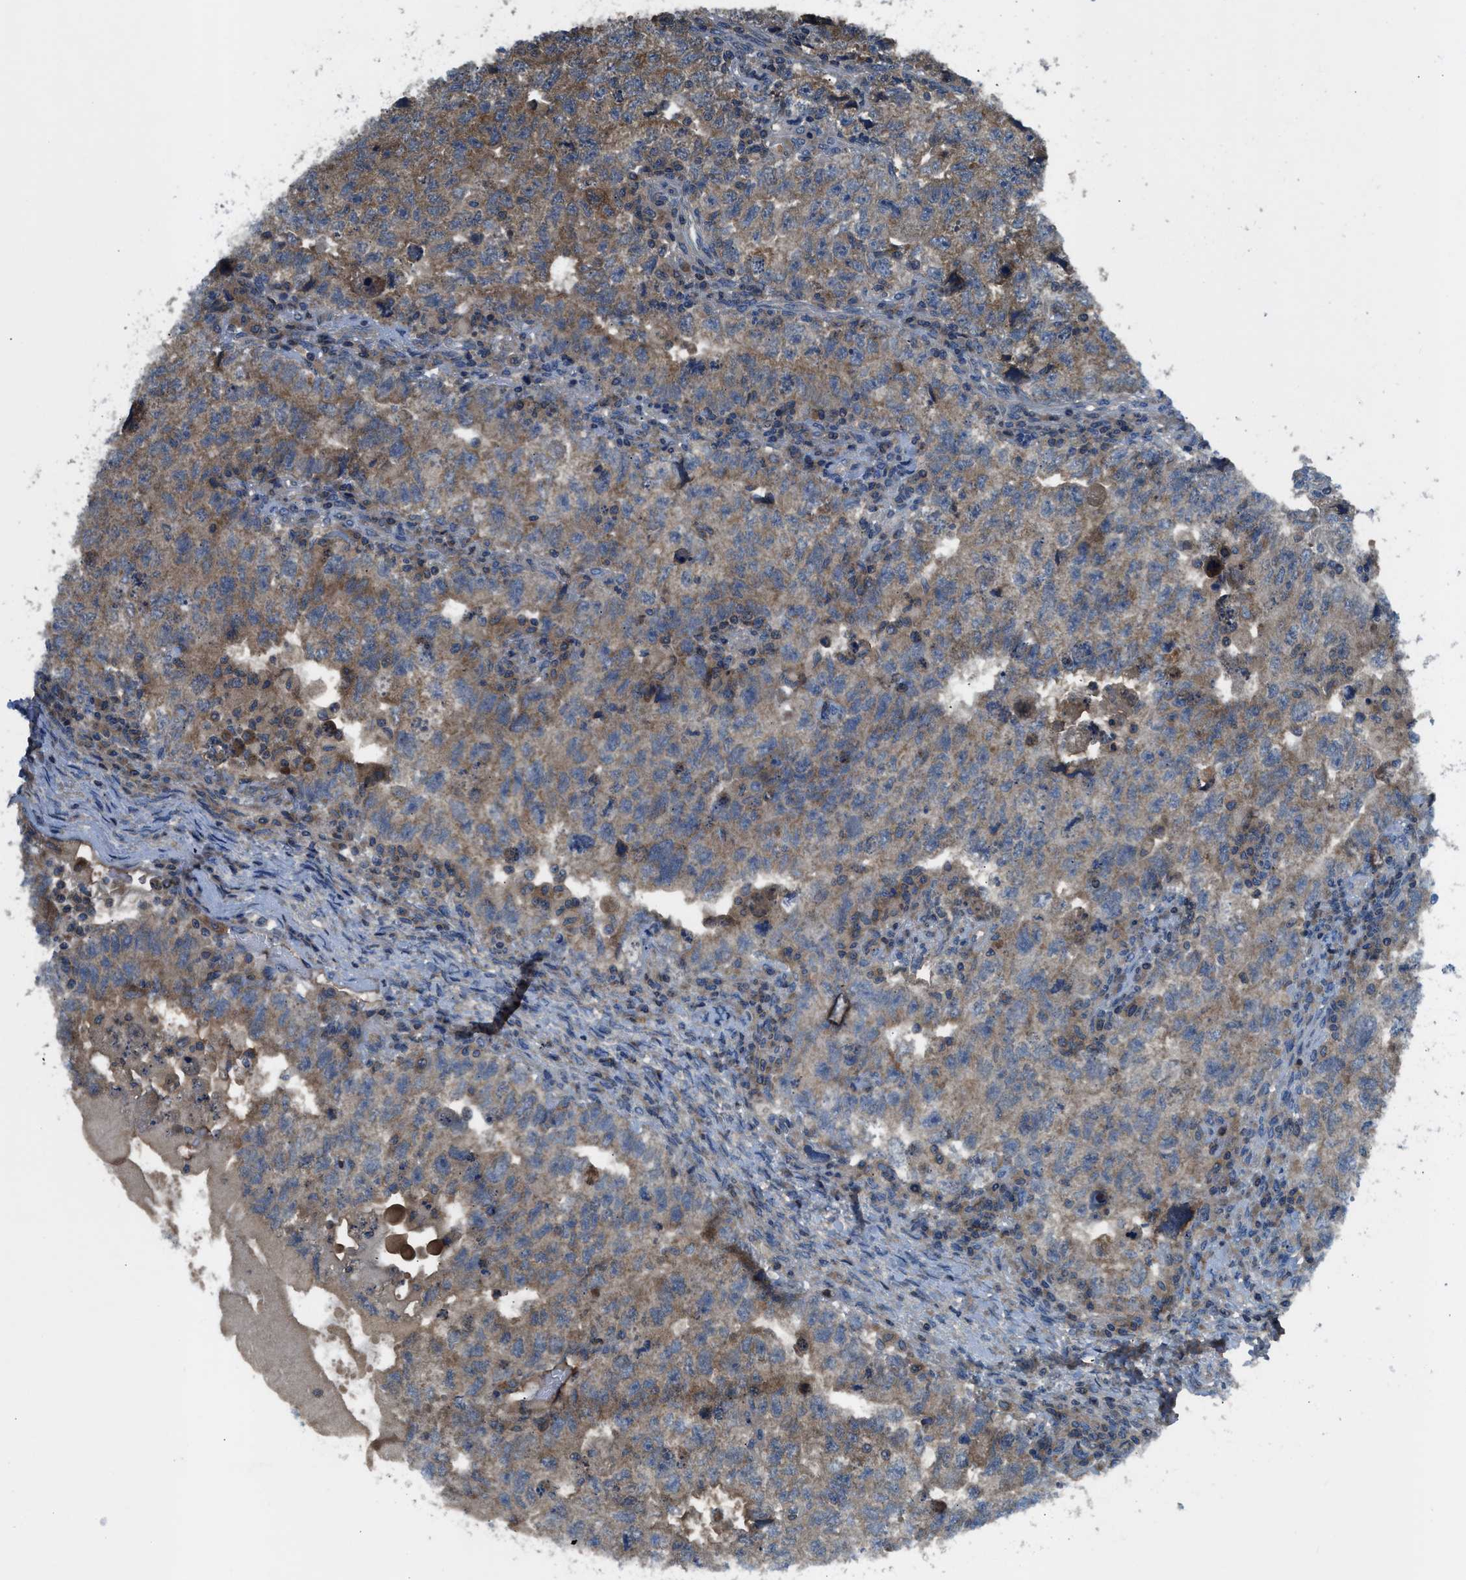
{"staining": {"intensity": "moderate", "quantity": ">75%", "location": "cytoplasmic/membranous"}, "tissue": "testis cancer", "cell_type": "Tumor cells", "image_type": "cancer", "snomed": [{"axis": "morphology", "description": "Carcinoma, Embryonal, NOS"}, {"axis": "topography", "description": "Testis"}], "caption": "Embryonal carcinoma (testis) was stained to show a protein in brown. There is medium levels of moderate cytoplasmic/membranous positivity in approximately >75% of tumor cells. (brown staining indicates protein expression, while blue staining denotes nuclei).", "gene": "PAFAH2", "patient": {"sex": "male", "age": 36}}